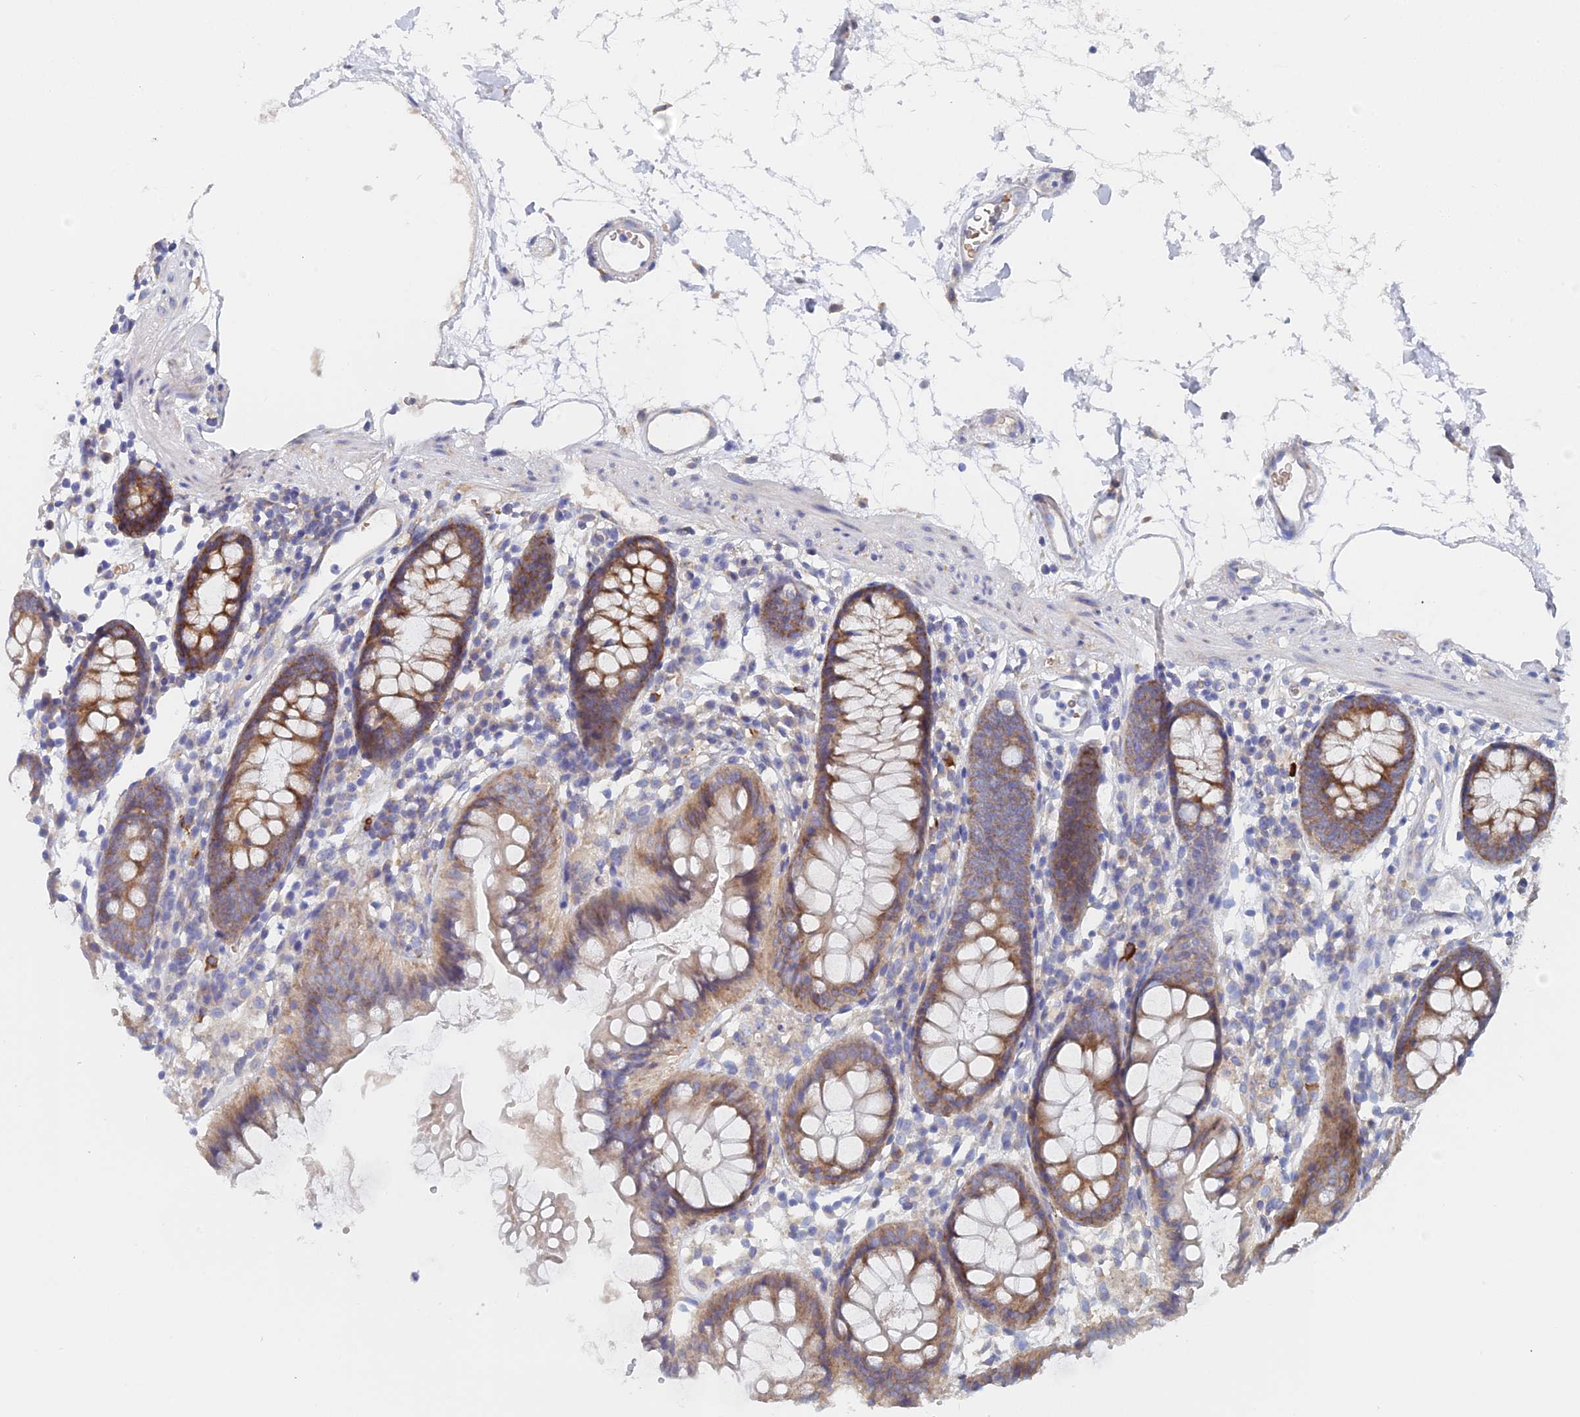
{"staining": {"intensity": "negative", "quantity": "none", "location": "none"}, "tissue": "colon", "cell_type": "Endothelial cells", "image_type": "normal", "snomed": [{"axis": "morphology", "description": "Normal tissue, NOS"}, {"axis": "topography", "description": "Colon"}], "caption": "IHC photomicrograph of benign colon stained for a protein (brown), which shows no staining in endothelial cells. The staining is performed using DAB (3,3'-diaminobenzidine) brown chromogen with nuclei counter-stained in using hematoxylin.", "gene": "ELOF1", "patient": {"sex": "female", "age": 84}}